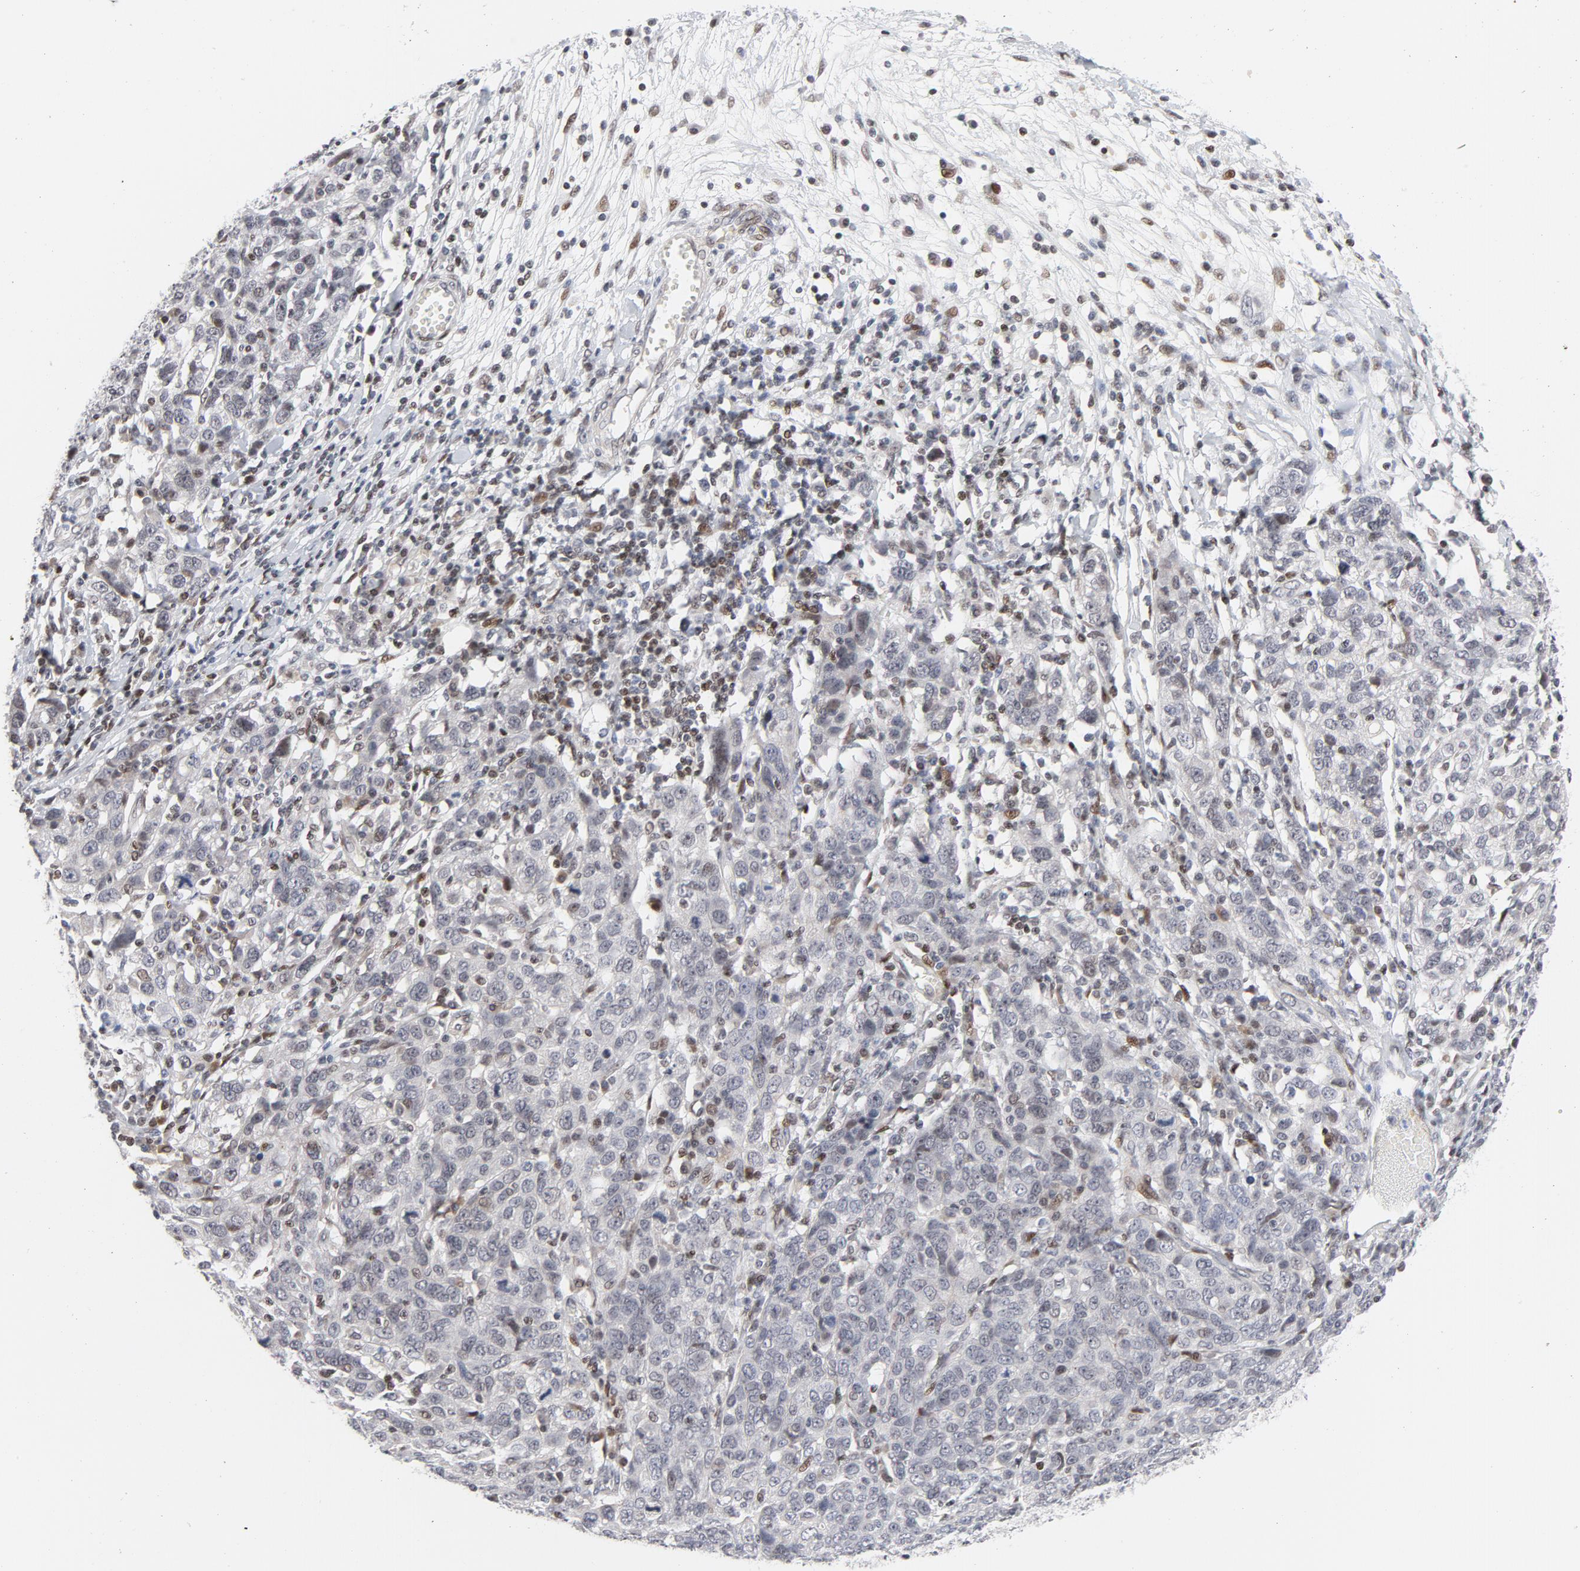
{"staining": {"intensity": "weak", "quantity": "<25%", "location": "nuclear"}, "tissue": "ovarian cancer", "cell_type": "Tumor cells", "image_type": "cancer", "snomed": [{"axis": "morphology", "description": "Cystadenocarcinoma, serous, NOS"}, {"axis": "topography", "description": "Ovary"}], "caption": "Immunohistochemistry photomicrograph of neoplastic tissue: ovarian cancer (serous cystadenocarcinoma) stained with DAB demonstrates no significant protein positivity in tumor cells. (Brightfield microscopy of DAB immunohistochemistry (IHC) at high magnification).", "gene": "NFIC", "patient": {"sex": "female", "age": 71}}